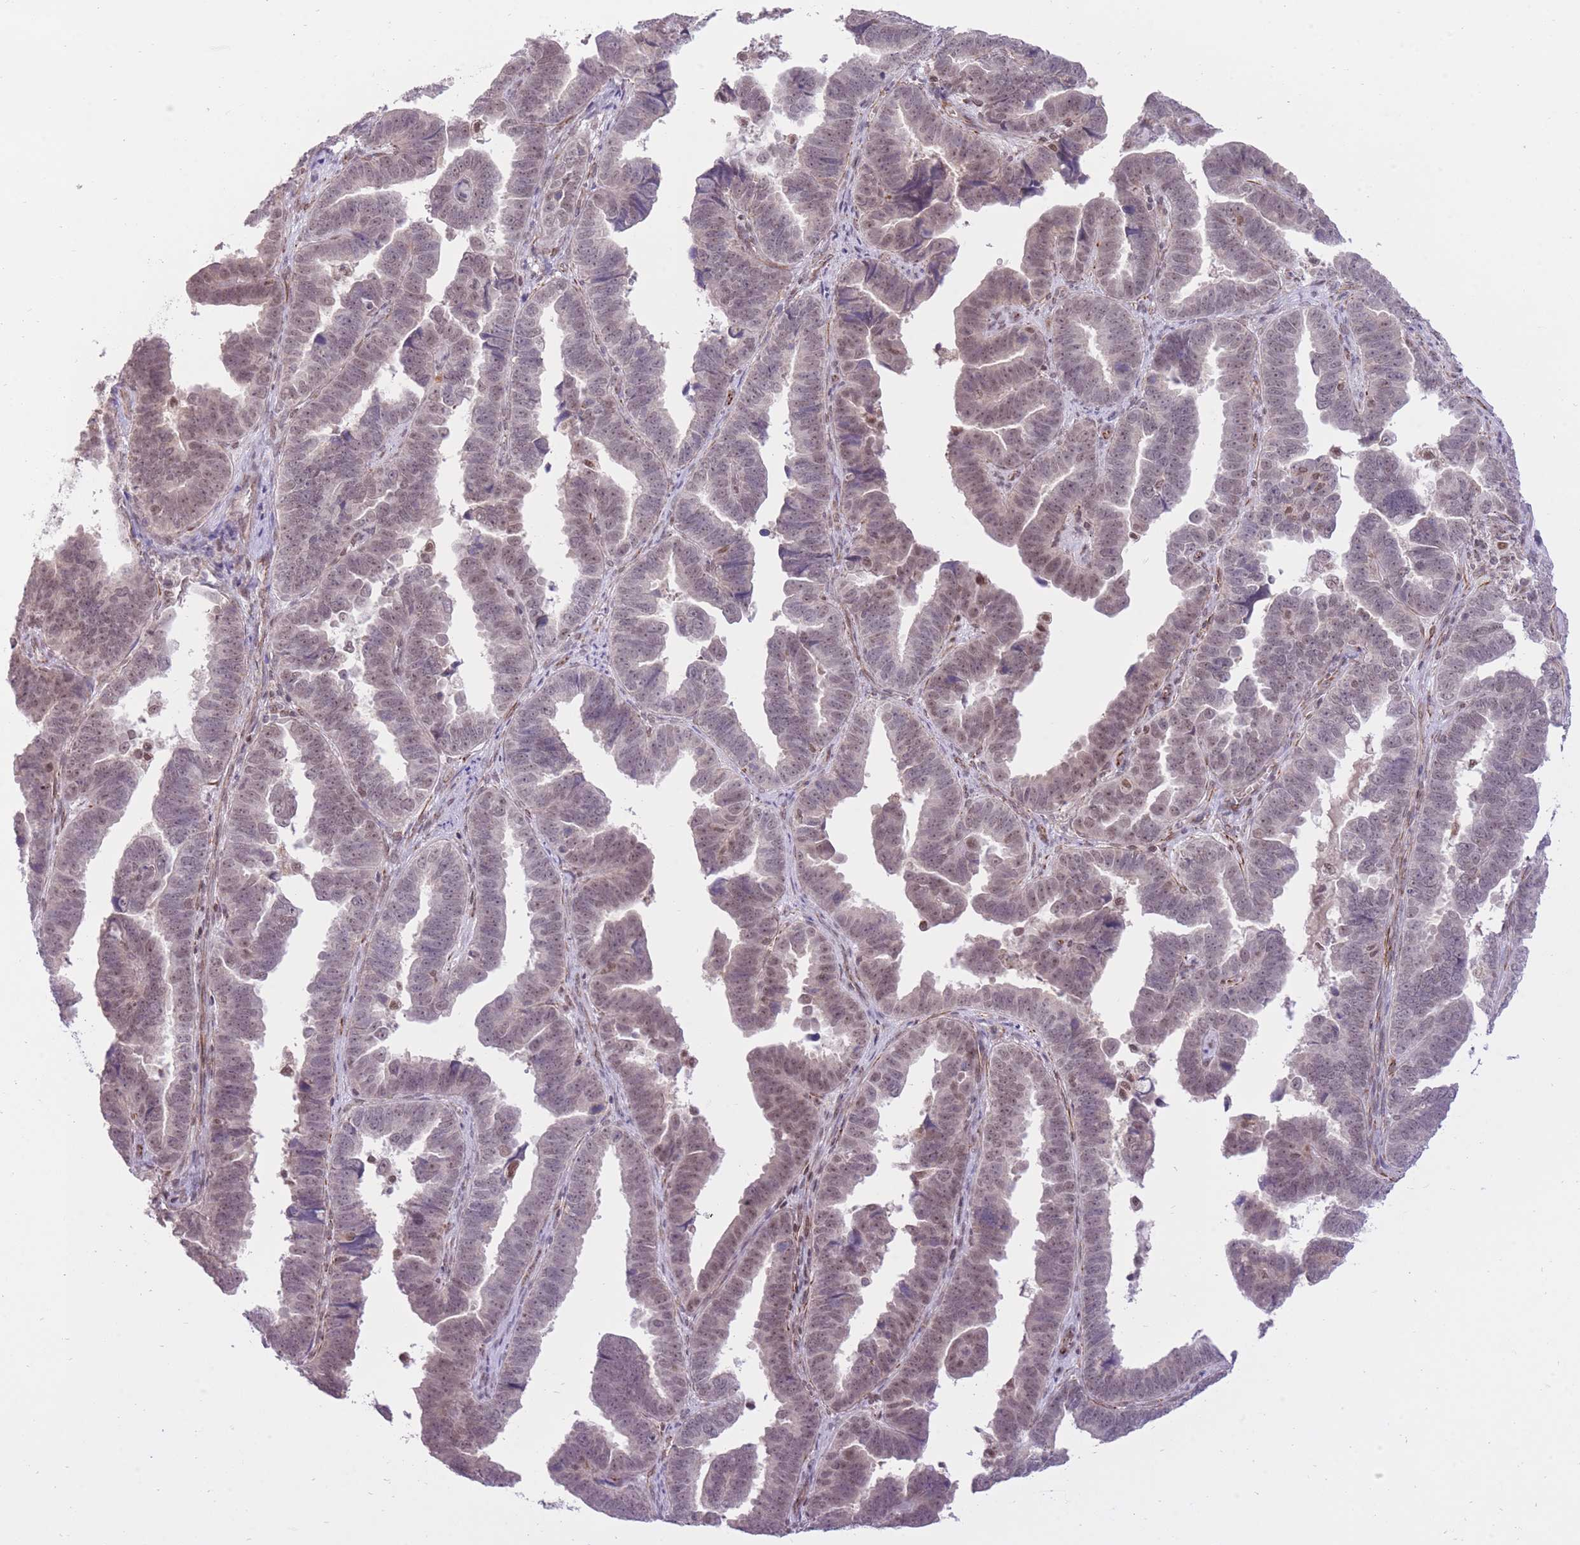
{"staining": {"intensity": "weak", "quantity": "25%-75%", "location": "nuclear"}, "tissue": "endometrial cancer", "cell_type": "Tumor cells", "image_type": "cancer", "snomed": [{"axis": "morphology", "description": "Adenocarcinoma, NOS"}, {"axis": "topography", "description": "Endometrium"}], "caption": "High-power microscopy captured an immunohistochemistry photomicrograph of endometrial adenocarcinoma, revealing weak nuclear expression in about 25%-75% of tumor cells.", "gene": "ELL", "patient": {"sex": "female", "age": 75}}